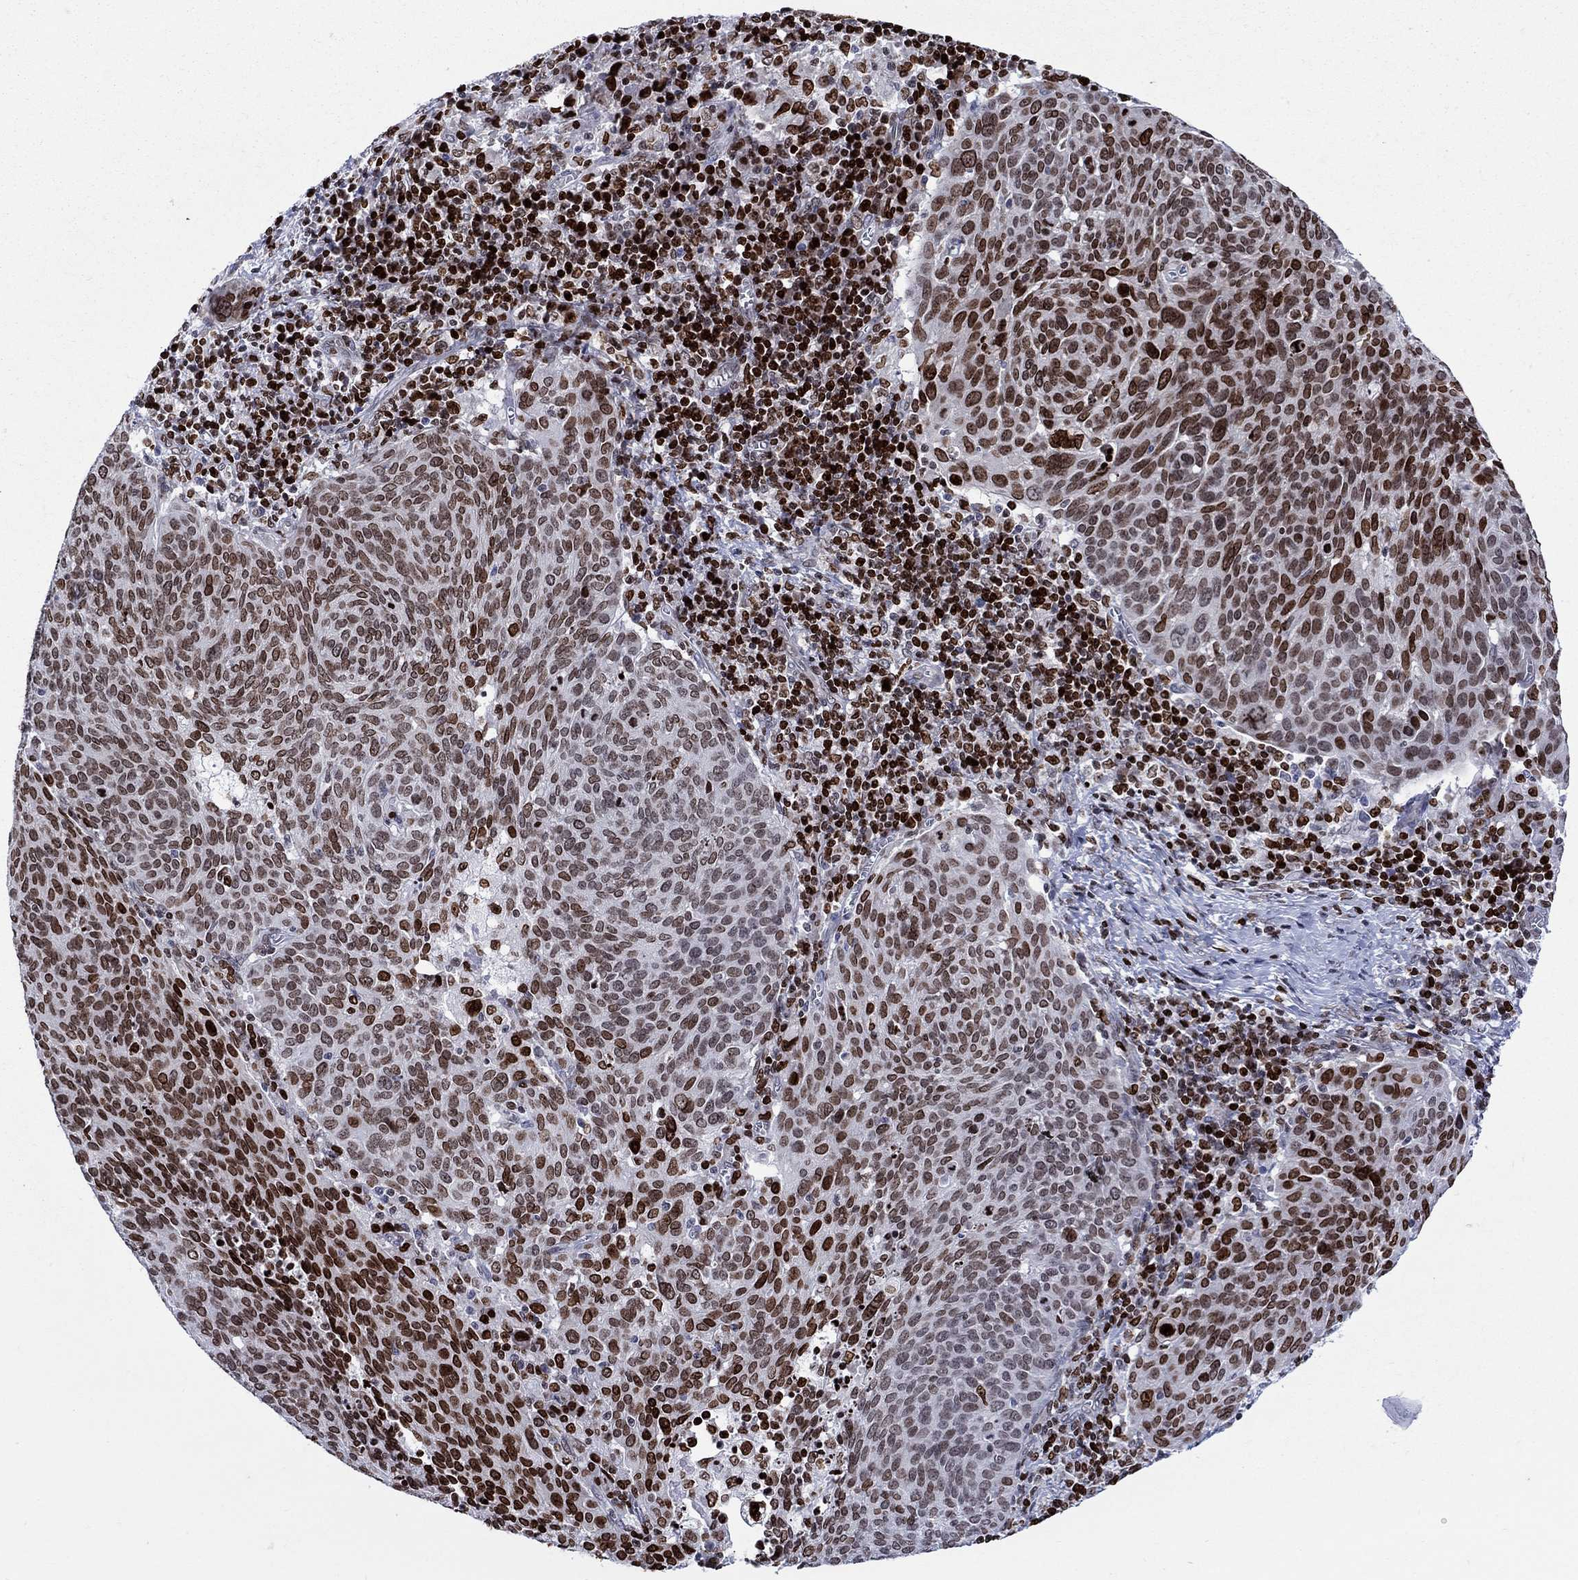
{"staining": {"intensity": "strong", "quantity": "<25%", "location": "nuclear"}, "tissue": "cervical cancer", "cell_type": "Tumor cells", "image_type": "cancer", "snomed": [{"axis": "morphology", "description": "Squamous cell carcinoma, NOS"}, {"axis": "topography", "description": "Cervix"}], "caption": "IHC of squamous cell carcinoma (cervical) demonstrates medium levels of strong nuclear expression in about <25% of tumor cells.", "gene": "HMGA1", "patient": {"sex": "female", "age": 39}}